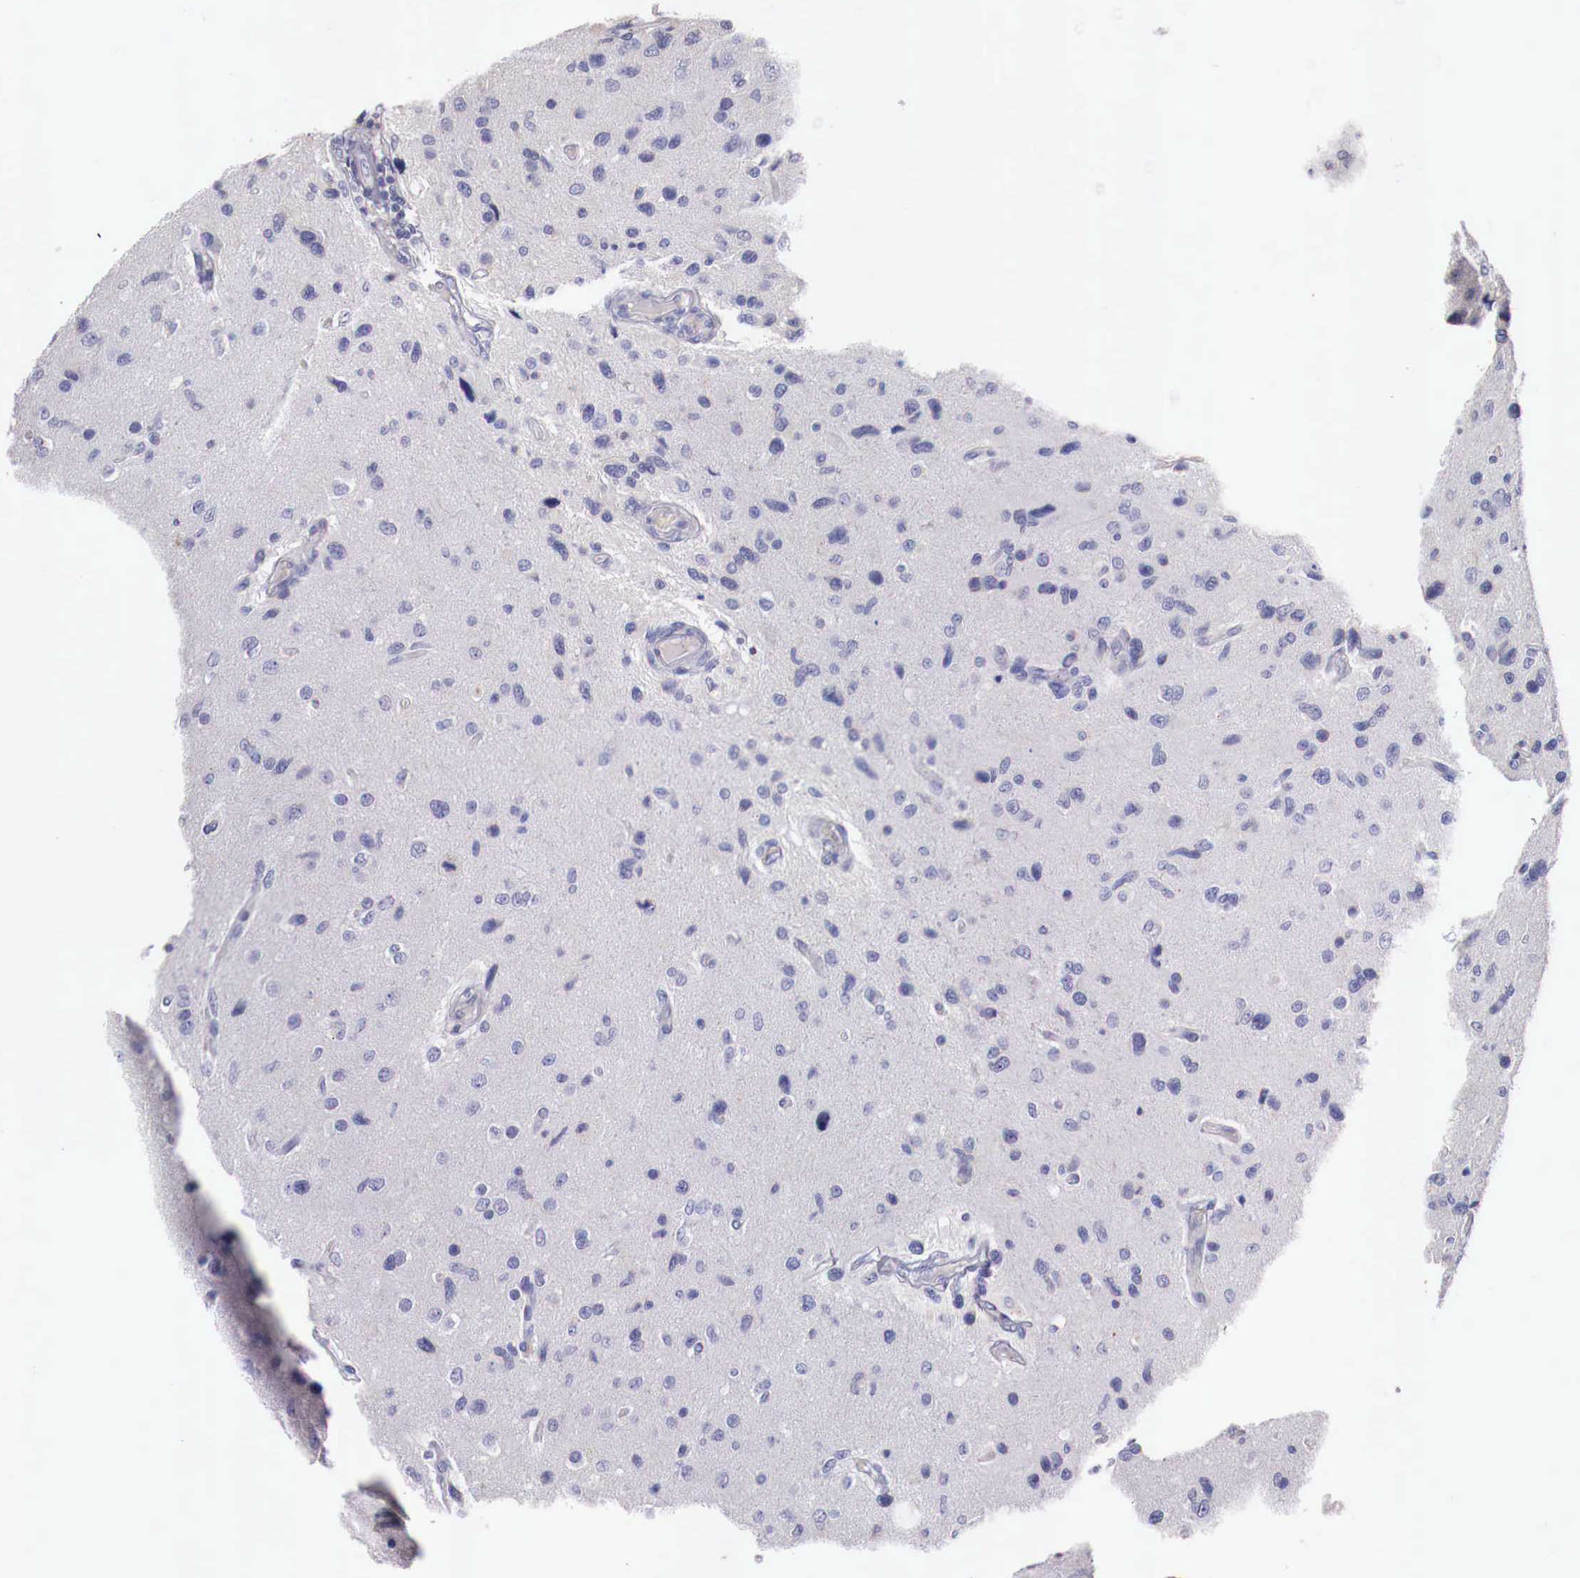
{"staining": {"intensity": "negative", "quantity": "none", "location": "none"}, "tissue": "glioma", "cell_type": "Tumor cells", "image_type": "cancer", "snomed": [{"axis": "morphology", "description": "Glioma, malignant, High grade"}, {"axis": "topography", "description": "Brain"}], "caption": "High magnification brightfield microscopy of high-grade glioma (malignant) stained with DAB (brown) and counterstained with hematoxylin (blue): tumor cells show no significant staining.", "gene": "PITPNA", "patient": {"sex": "male", "age": 77}}